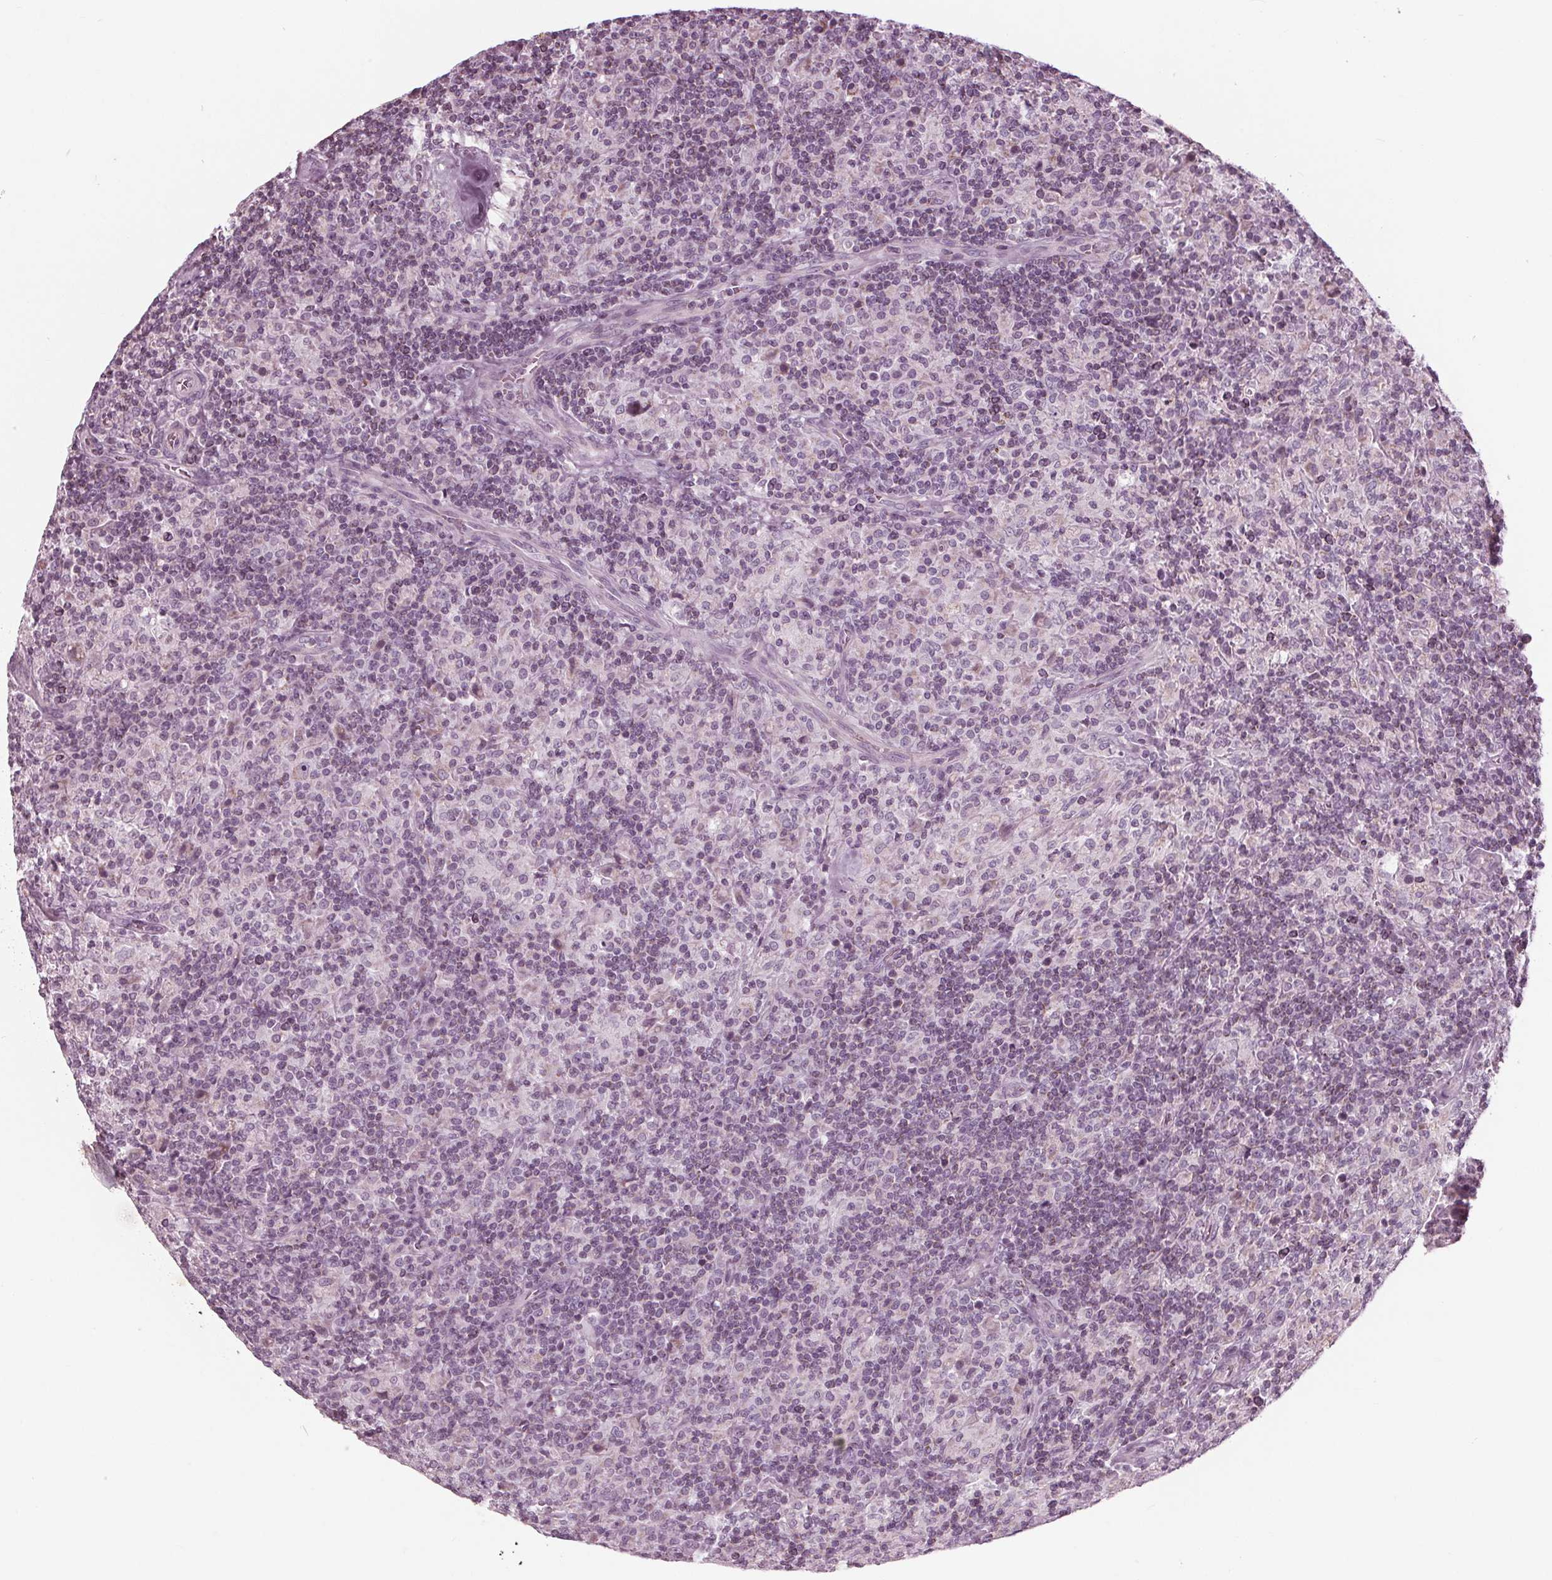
{"staining": {"intensity": "negative", "quantity": "none", "location": "none"}, "tissue": "lymphoma", "cell_type": "Tumor cells", "image_type": "cancer", "snomed": [{"axis": "morphology", "description": "Hodgkin's disease, NOS"}, {"axis": "topography", "description": "Lymph node"}], "caption": "Immunohistochemical staining of lymphoma shows no significant positivity in tumor cells. (Brightfield microscopy of DAB (3,3'-diaminobenzidine) immunohistochemistry (IHC) at high magnification).", "gene": "CLN6", "patient": {"sex": "male", "age": 70}}